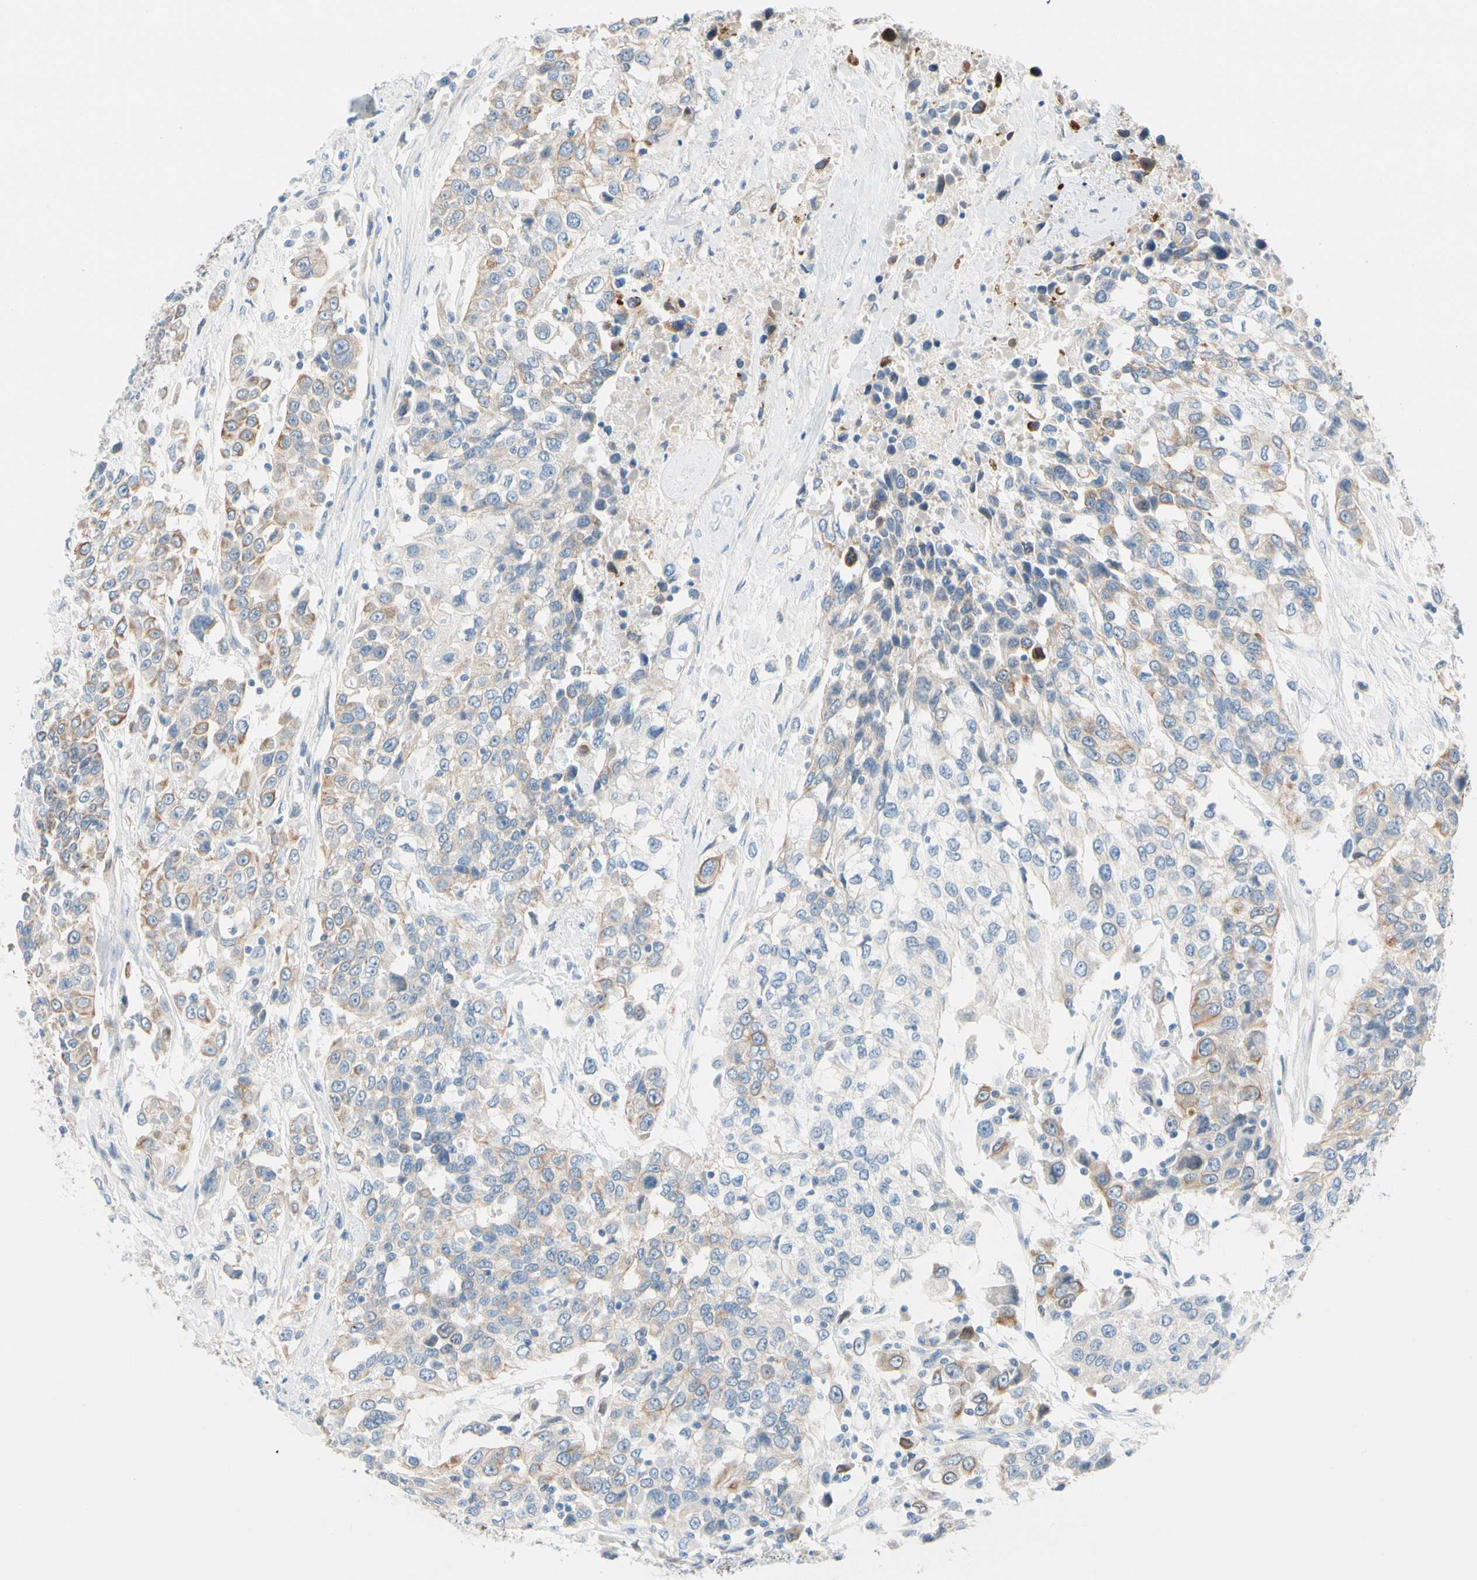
{"staining": {"intensity": "moderate", "quantity": "<25%", "location": "cytoplasmic/membranous"}, "tissue": "urothelial cancer", "cell_type": "Tumor cells", "image_type": "cancer", "snomed": [{"axis": "morphology", "description": "Urothelial carcinoma, High grade"}, {"axis": "topography", "description": "Urinary bladder"}], "caption": "Immunohistochemistry (IHC) of human urothelial carcinoma (high-grade) exhibits low levels of moderate cytoplasmic/membranous staining in about <25% of tumor cells.", "gene": "ZNF132", "patient": {"sex": "female", "age": 80}}